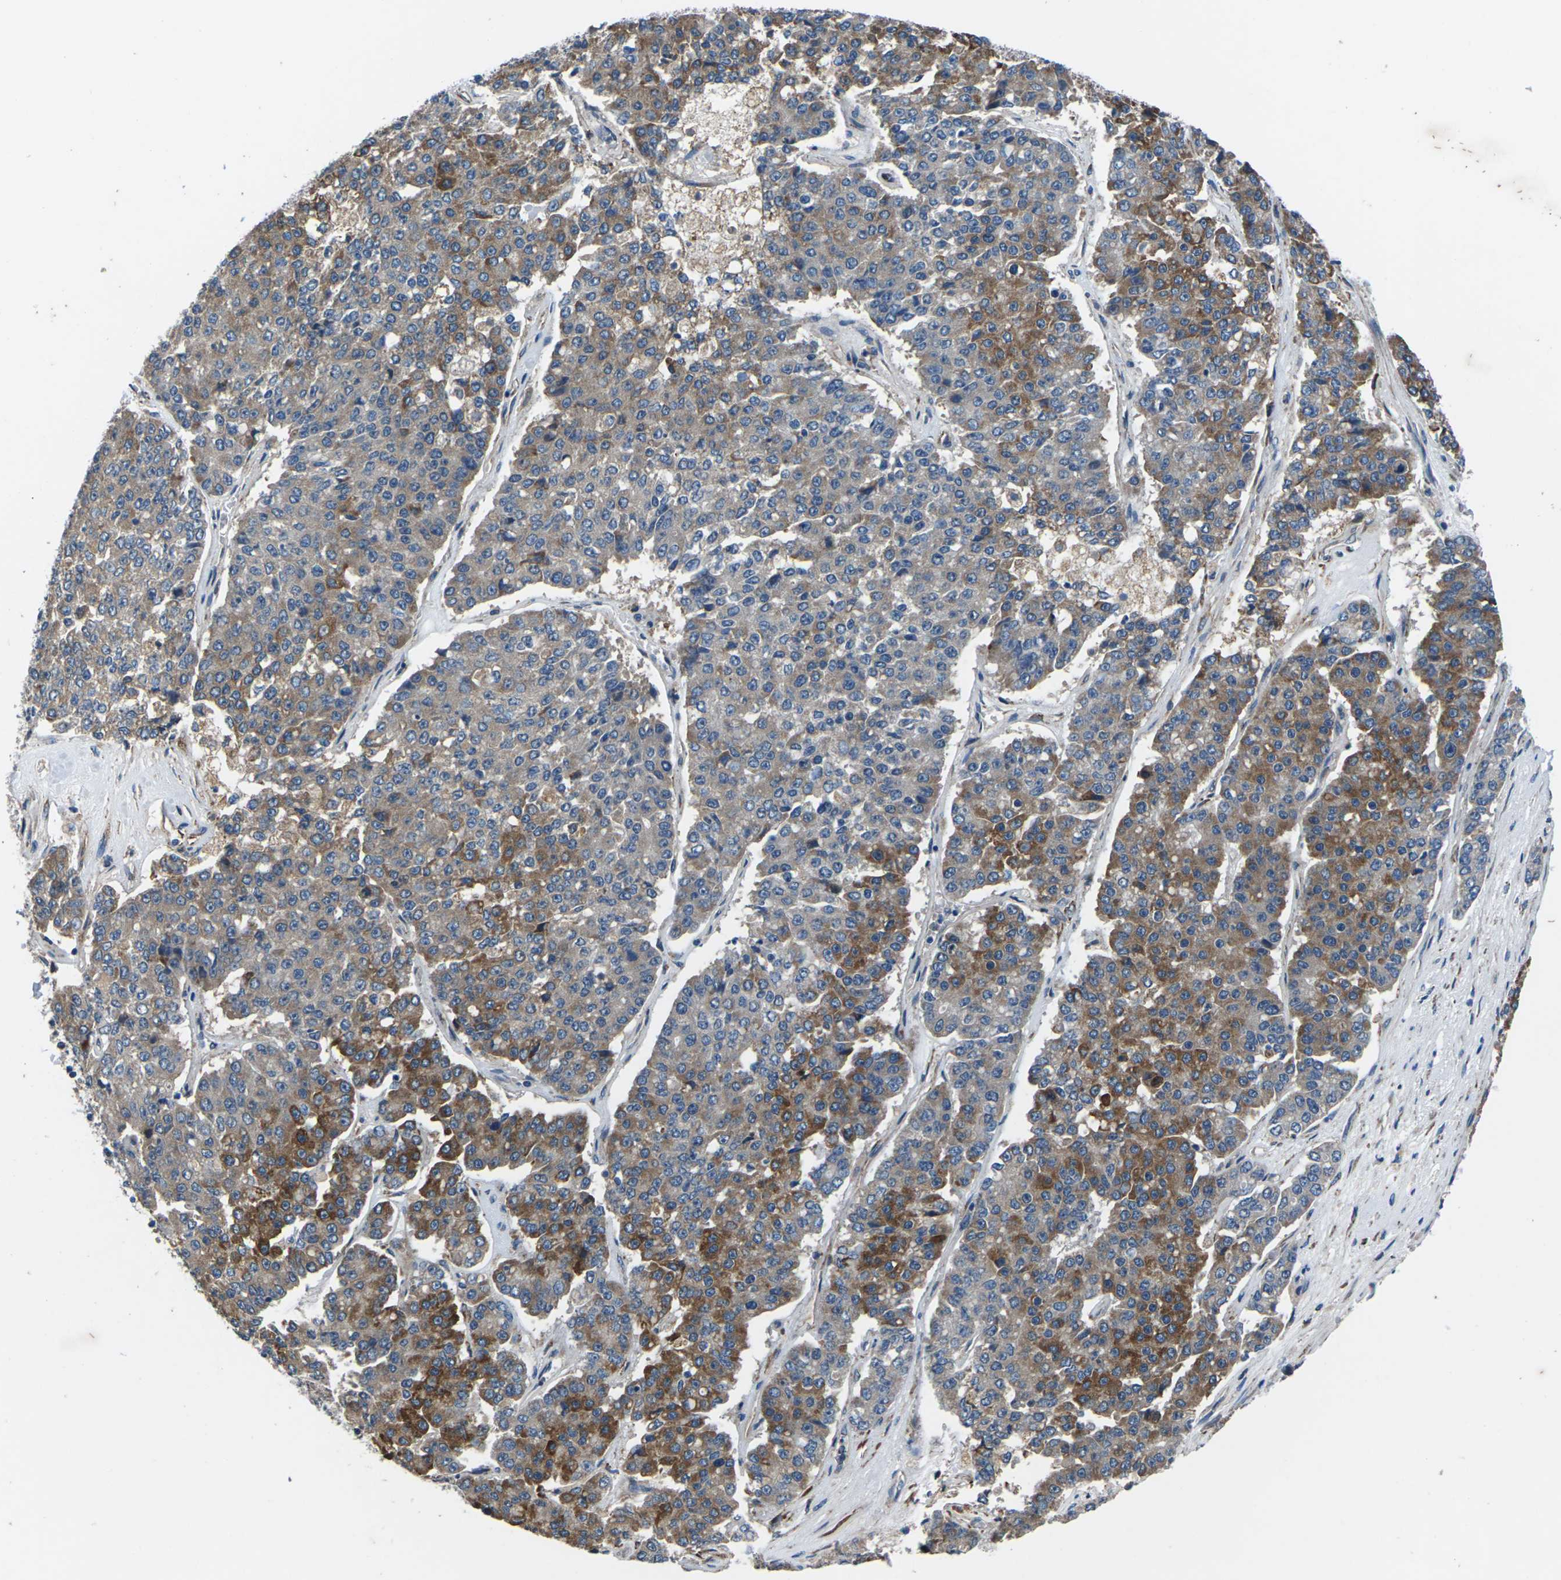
{"staining": {"intensity": "moderate", "quantity": ">75%", "location": "cytoplasmic/membranous"}, "tissue": "pancreatic cancer", "cell_type": "Tumor cells", "image_type": "cancer", "snomed": [{"axis": "morphology", "description": "Adenocarcinoma, NOS"}, {"axis": "topography", "description": "Pancreas"}], "caption": "Approximately >75% of tumor cells in human adenocarcinoma (pancreatic) exhibit moderate cytoplasmic/membranous protein expression as visualized by brown immunohistochemical staining.", "gene": "GABRP", "patient": {"sex": "male", "age": 50}}